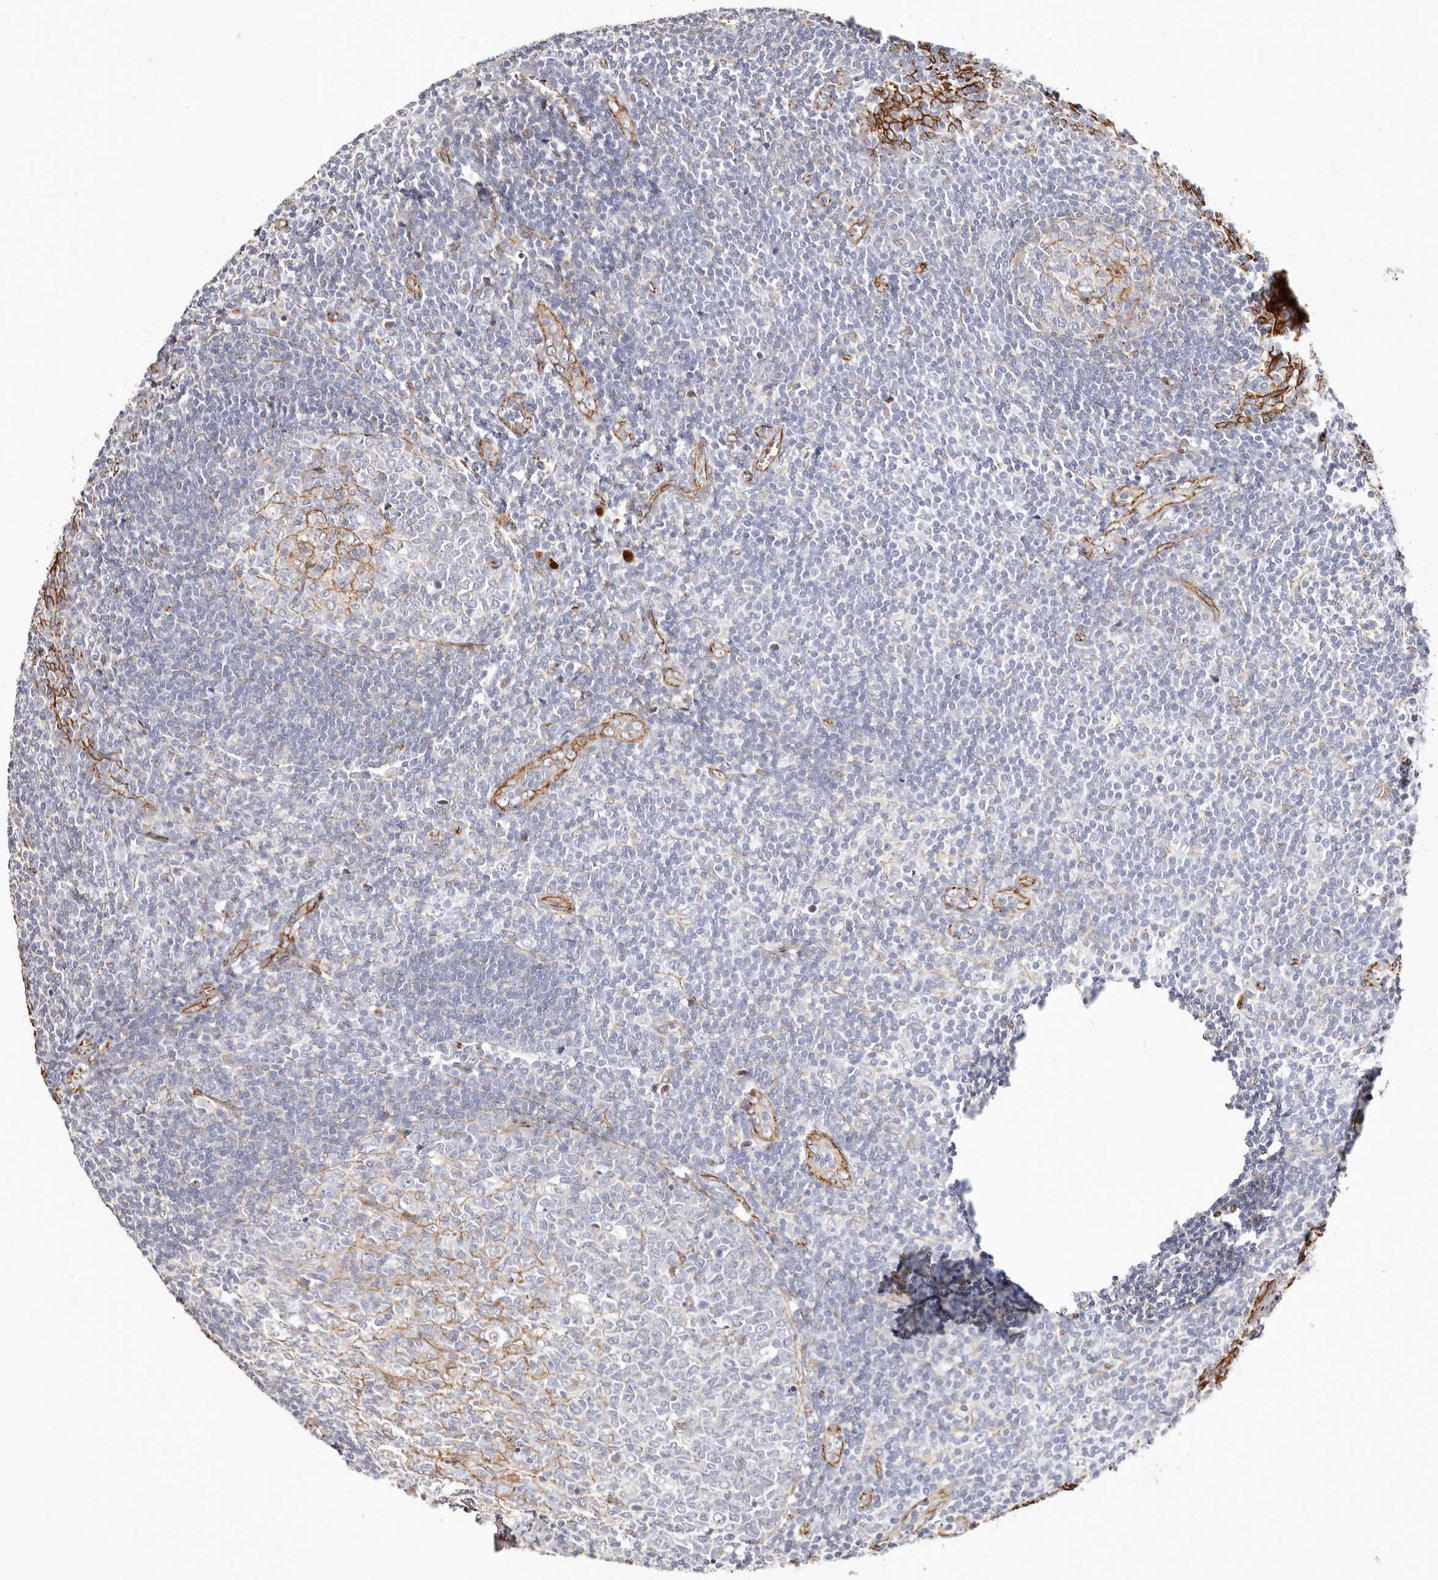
{"staining": {"intensity": "negative", "quantity": "none", "location": "none"}, "tissue": "tonsil", "cell_type": "Germinal center cells", "image_type": "normal", "snomed": [{"axis": "morphology", "description": "Normal tissue, NOS"}, {"axis": "topography", "description": "Tonsil"}], "caption": "Immunohistochemistry (IHC) of normal human tonsil demonstrates no expression in germinal center cells.", "gene": "CTNNB1", "patient": {"sex": "male", "age": 27}}